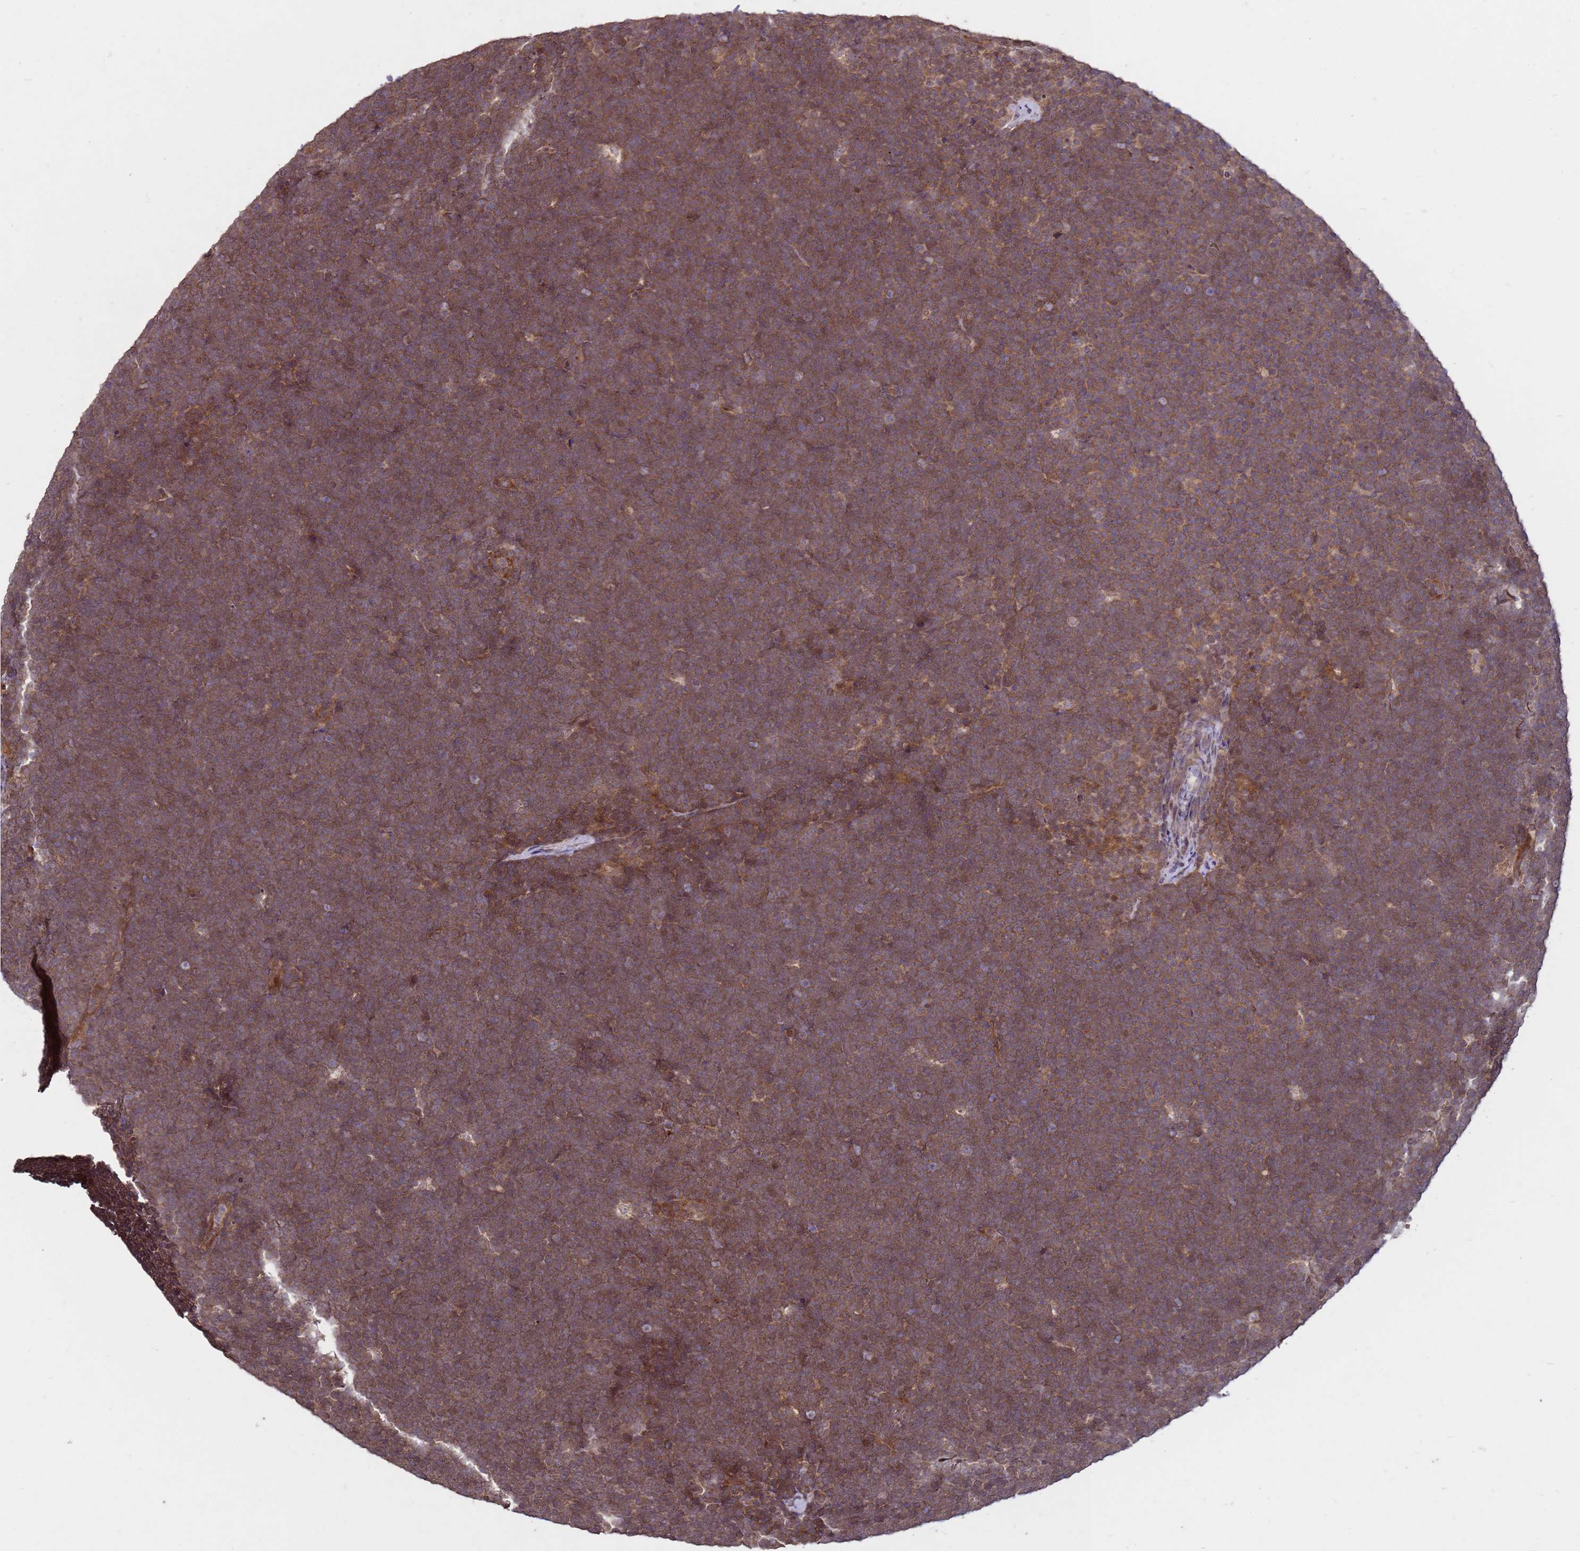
{"staining": {"intensity": "moderate", "quantity": ">75%", "location": "cytoplasmic/membranous"}, "tissue": "lymphoma", "cell_type": "Tumor cells", "image_type": "cancer", "snomed": [{"axis": "morphology", "description": "Malignant lymphoma, non-Hodgkin's type, High grade"}, {"axis": "topography", "description": "Lymph node"}], "caption": "This histopathology image shows immunohistochemistry (IHC) staining of lymphoma, with medium moderate cytoplasmic/membranous expression in about >75% of tumor cells.", "gene": "CRBN", "patient": {"sex": "male", "age": 13}}